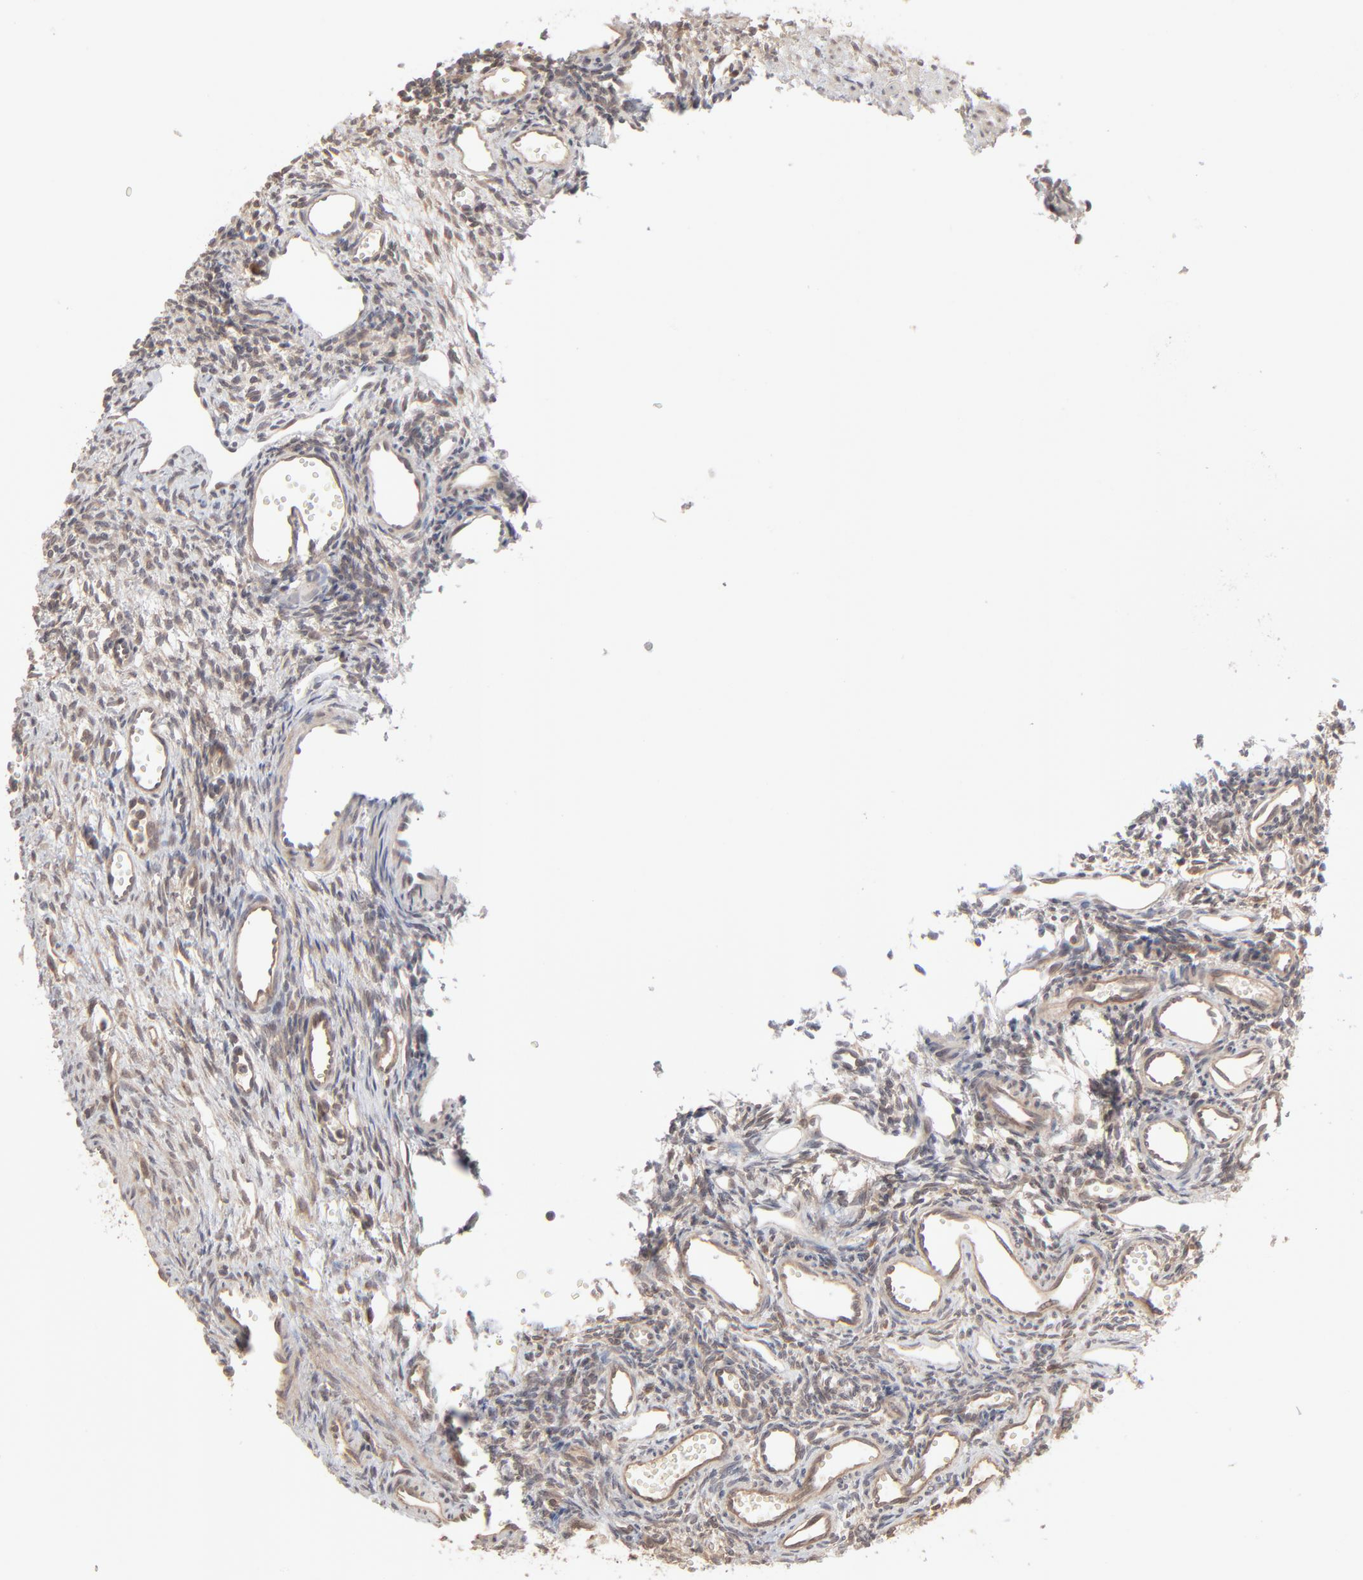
{"staining": {"intensity": "weak", "quantity": ">75%", "location": "cytoplasmic/membranous"}, "tissue": "ovary", "cell_type": "Ovarian stroma cells", "image_type": "normal", "snomed": [{"axis": "morphology", "description": "Normal tissue, NOS"}, {"axis": "topography", "description": "Ovary"}], "caption": "Immunohistochemical staining of normal human ovary demonstrates weak cytoplasmic/membranous protein positivity in approximately >75% of ovarian stroma cells.", "gene": "SCFD1", "patient": {"sex": "female", "age": 33}}